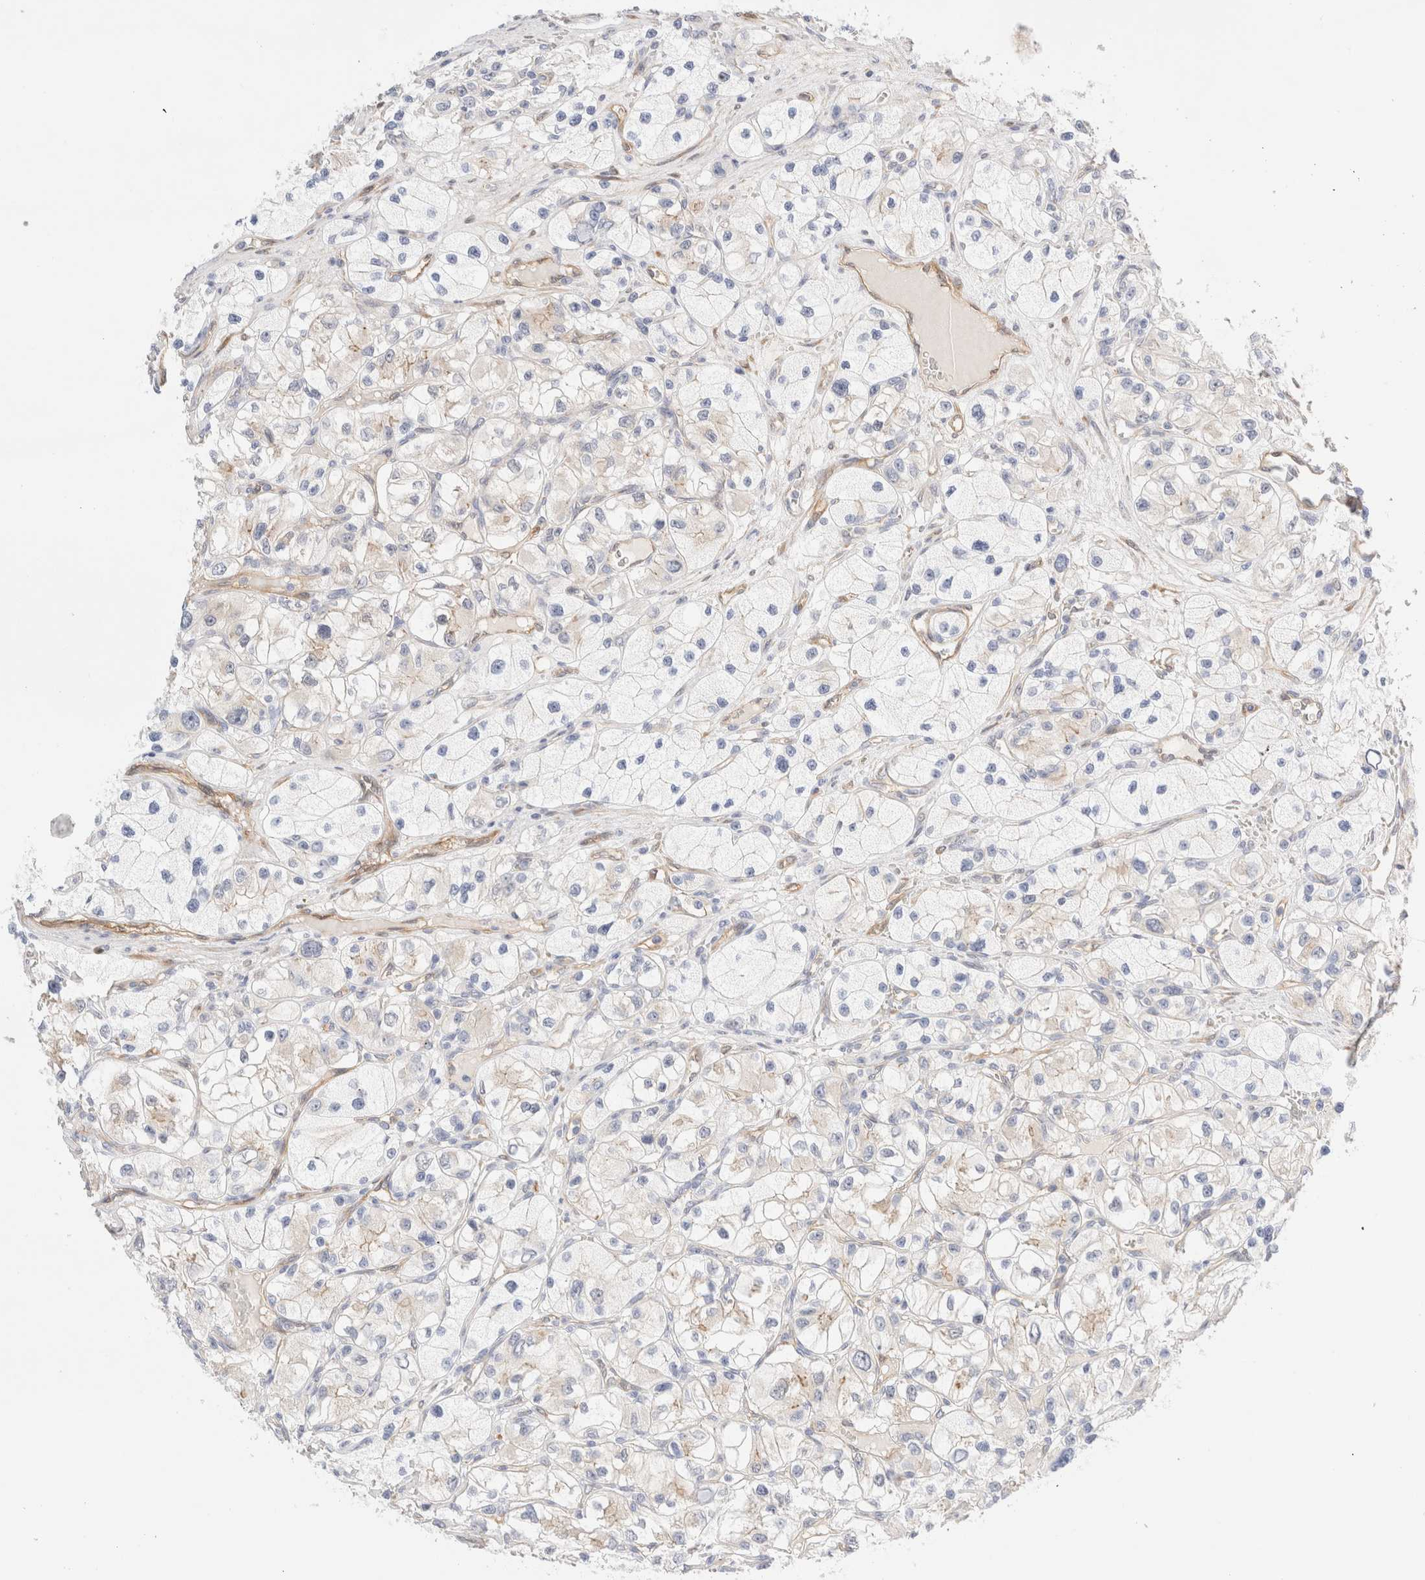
{"staining": {"intensity": "weak", "quantity": "<25%", "location": "cytoplasmic/membranous"}, "tissue": "renal cancer", "cell_type": "Tumor cells", "image_type": "cancer", "snomed": [{"axis": "morphology", "description": "Adenocarcinoma, NOS"}, {"axis": "topography", "description": "Kidney"}], "caption": "Immunohistochemistry histopathology image of neoplastic tissue: human renal cancer (adenocarcinoma) stained with DAB displays no significant protein expression in tumor cells. The staining was performed using DAB to visualize the protein expression in brown, while the nuclei were stained in blue with hematoxylin (Magnification: 20x).", "gene": "LMCD1", "patient": {"sex": "female", "age": 57}}